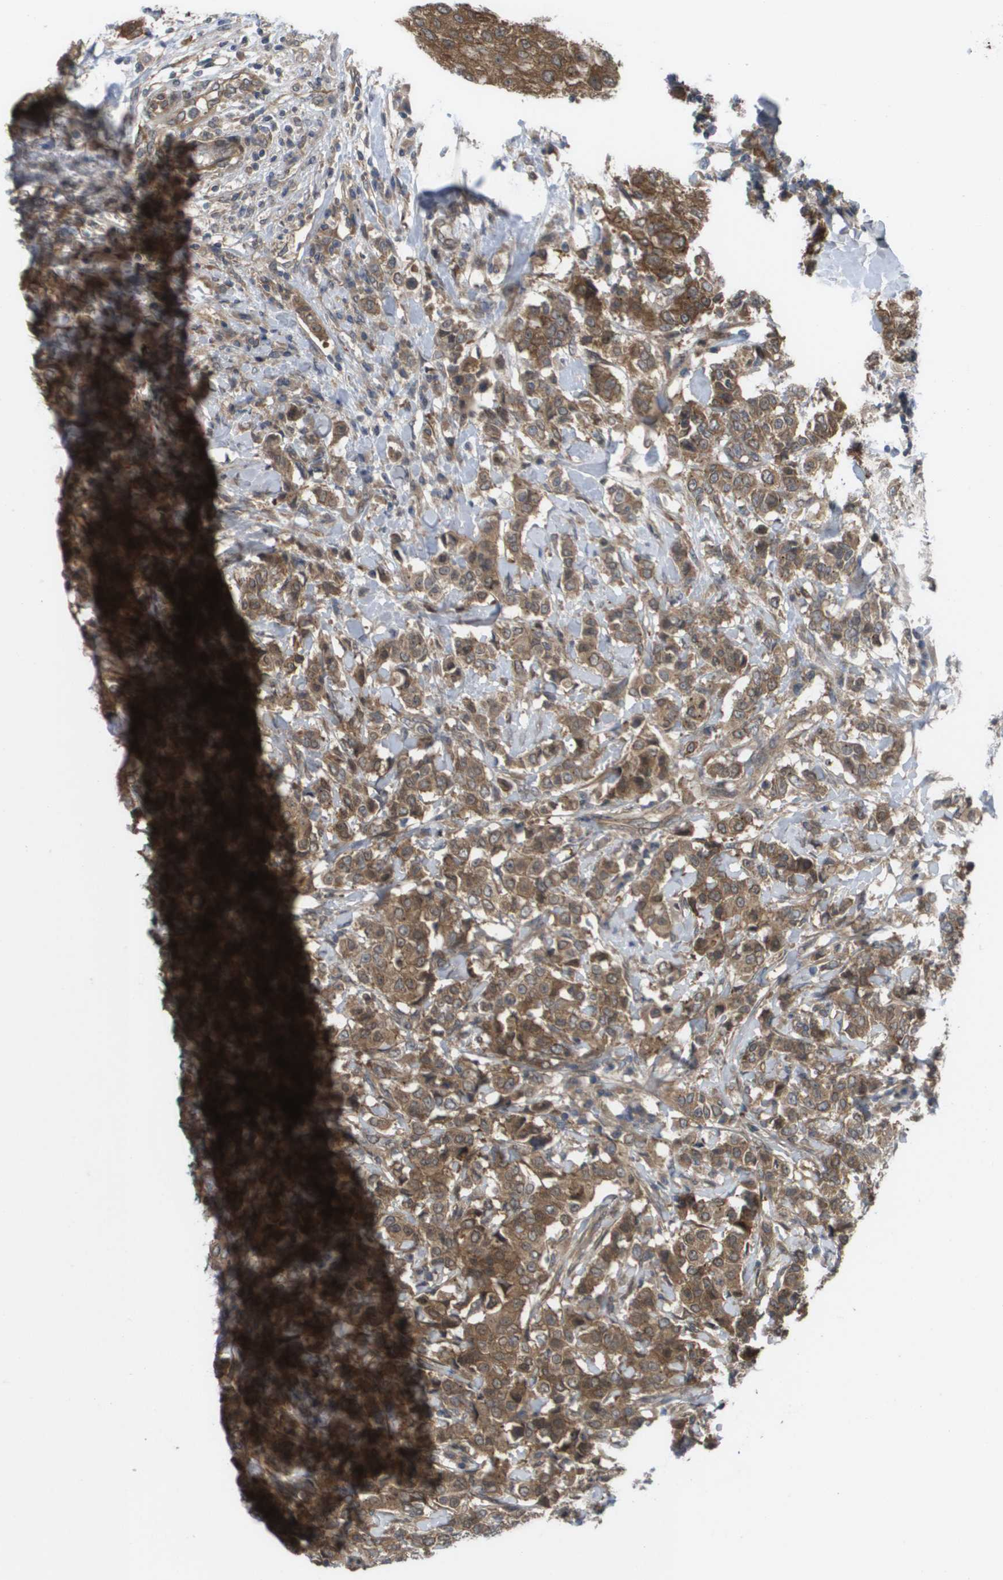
{"staining": {"intensity": "moderate", "quantity": ">75%", "location": "cytoplasmic/membranous"}, "tissue": "breast cancer", "cell_type": "Tumor cells", "image_type": "cancer", "snomed": [{"axis": "morphology", "description": "Duct carcinoma"}, {"axis": "topography", "description": "Breast"}], "caption": "Breast cancer tissue exhibits moderate cytoplasmic/membranous staining in about >75% of tumor cells, visualized by immunohistochemistry. (Stains: DAB (3,3'-diaminobenzidine) in brown, nuclei in blue, Microscopy: brightfield microscopy at high magnification).", "gene": "CTPS2", "patient": {"sex": "female", "age": 27}}